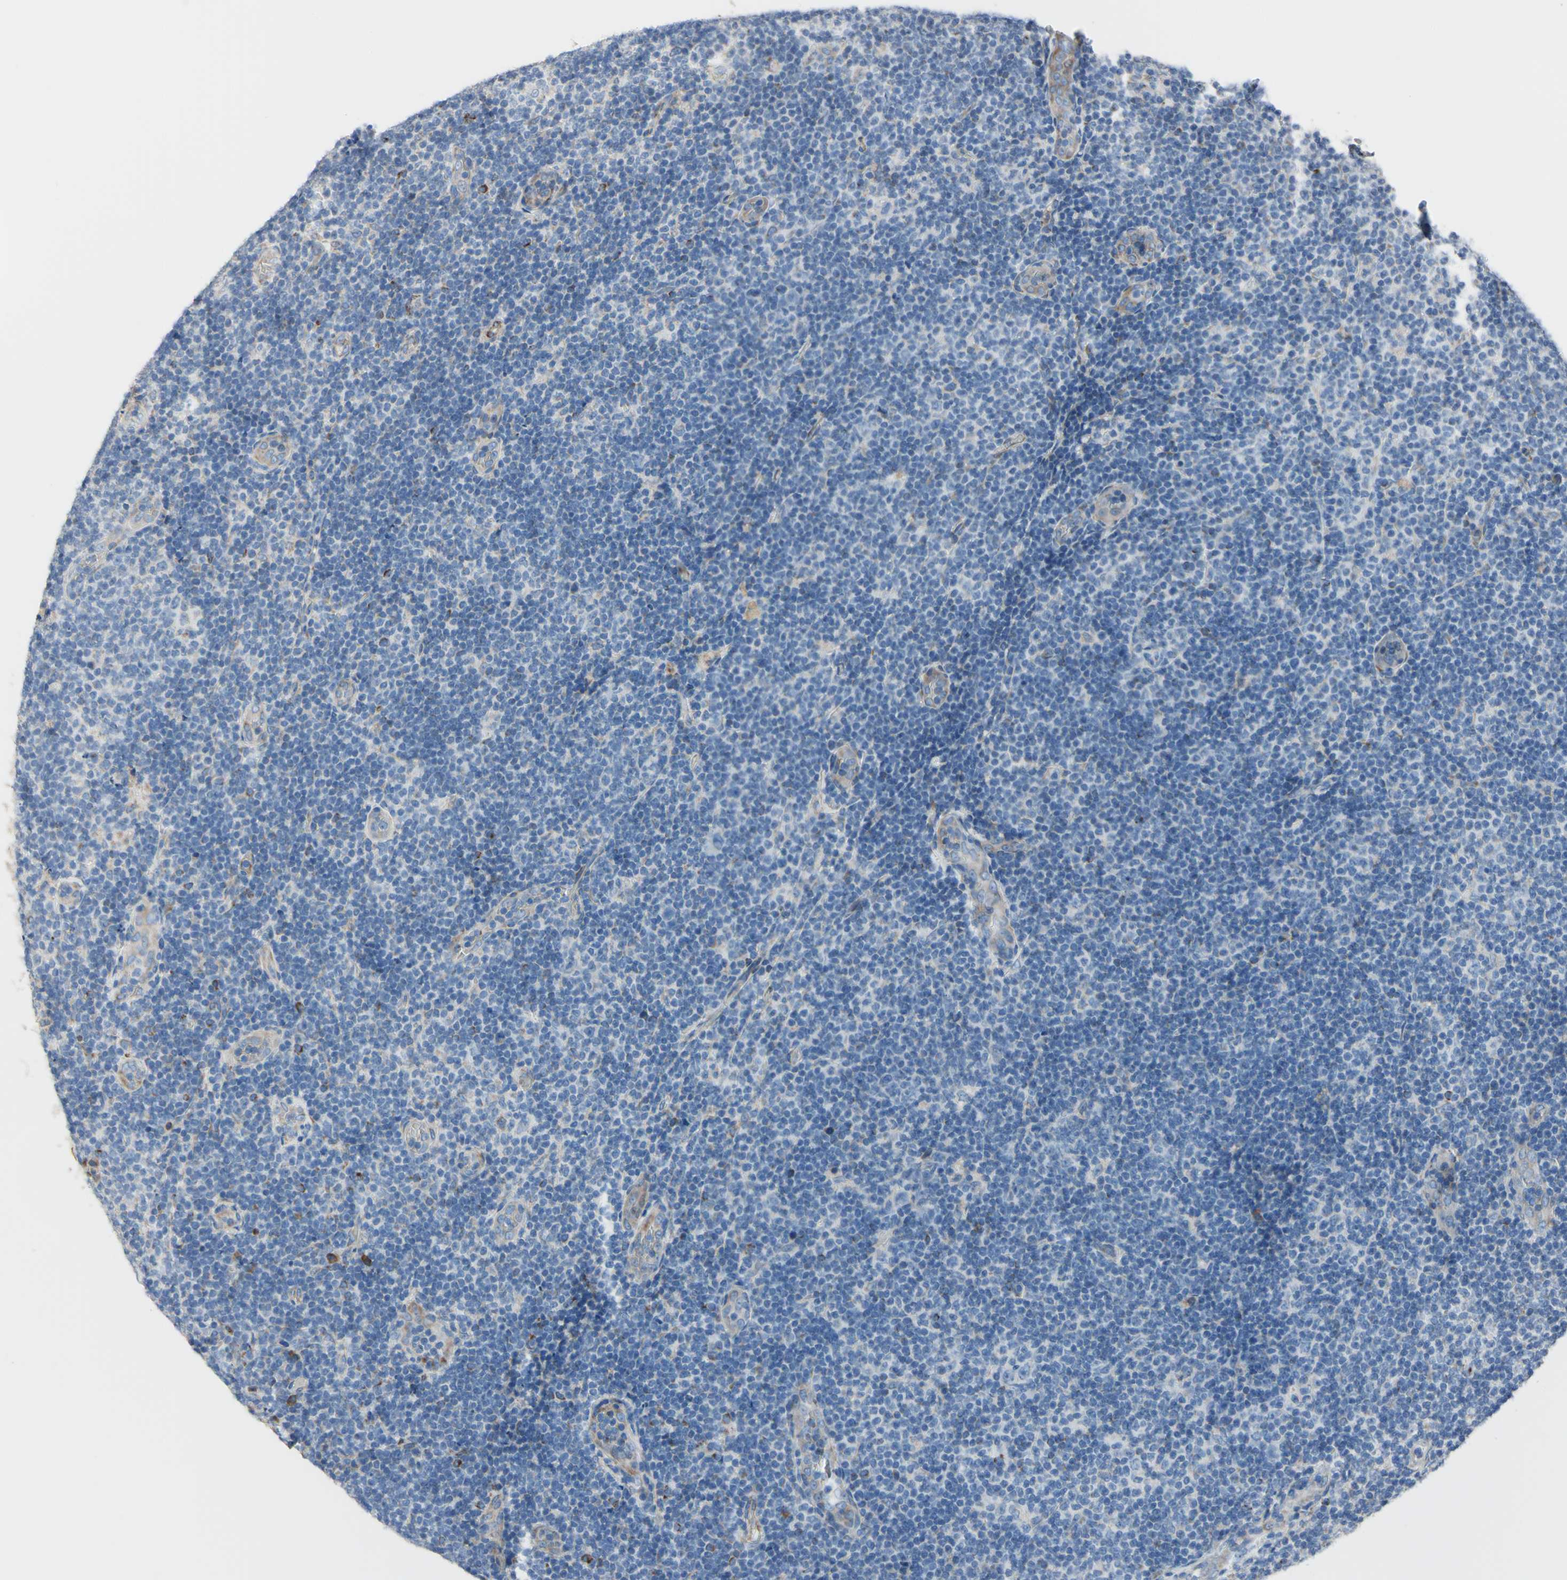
{"staining": {"intensity": "negative", "quantity": "none", "location": "none"}, "tissue": "lymphoma", "cell_type": "Tumor cells", "image_type": "cancer", "snomed": [{"axis": "morphology", "description": "Malignant lymphoma, non-Hodgkin's type, Low grade"}, {"axis": "topography", "description": "Lymph node"}], "caption": "Image shows no significant protein staining in tumor cells of low-grade malignant lymphoma, non-Hodgkin's type.", "gene": "AGPAT5", "patient": {"sex": "male", "age": 83}}